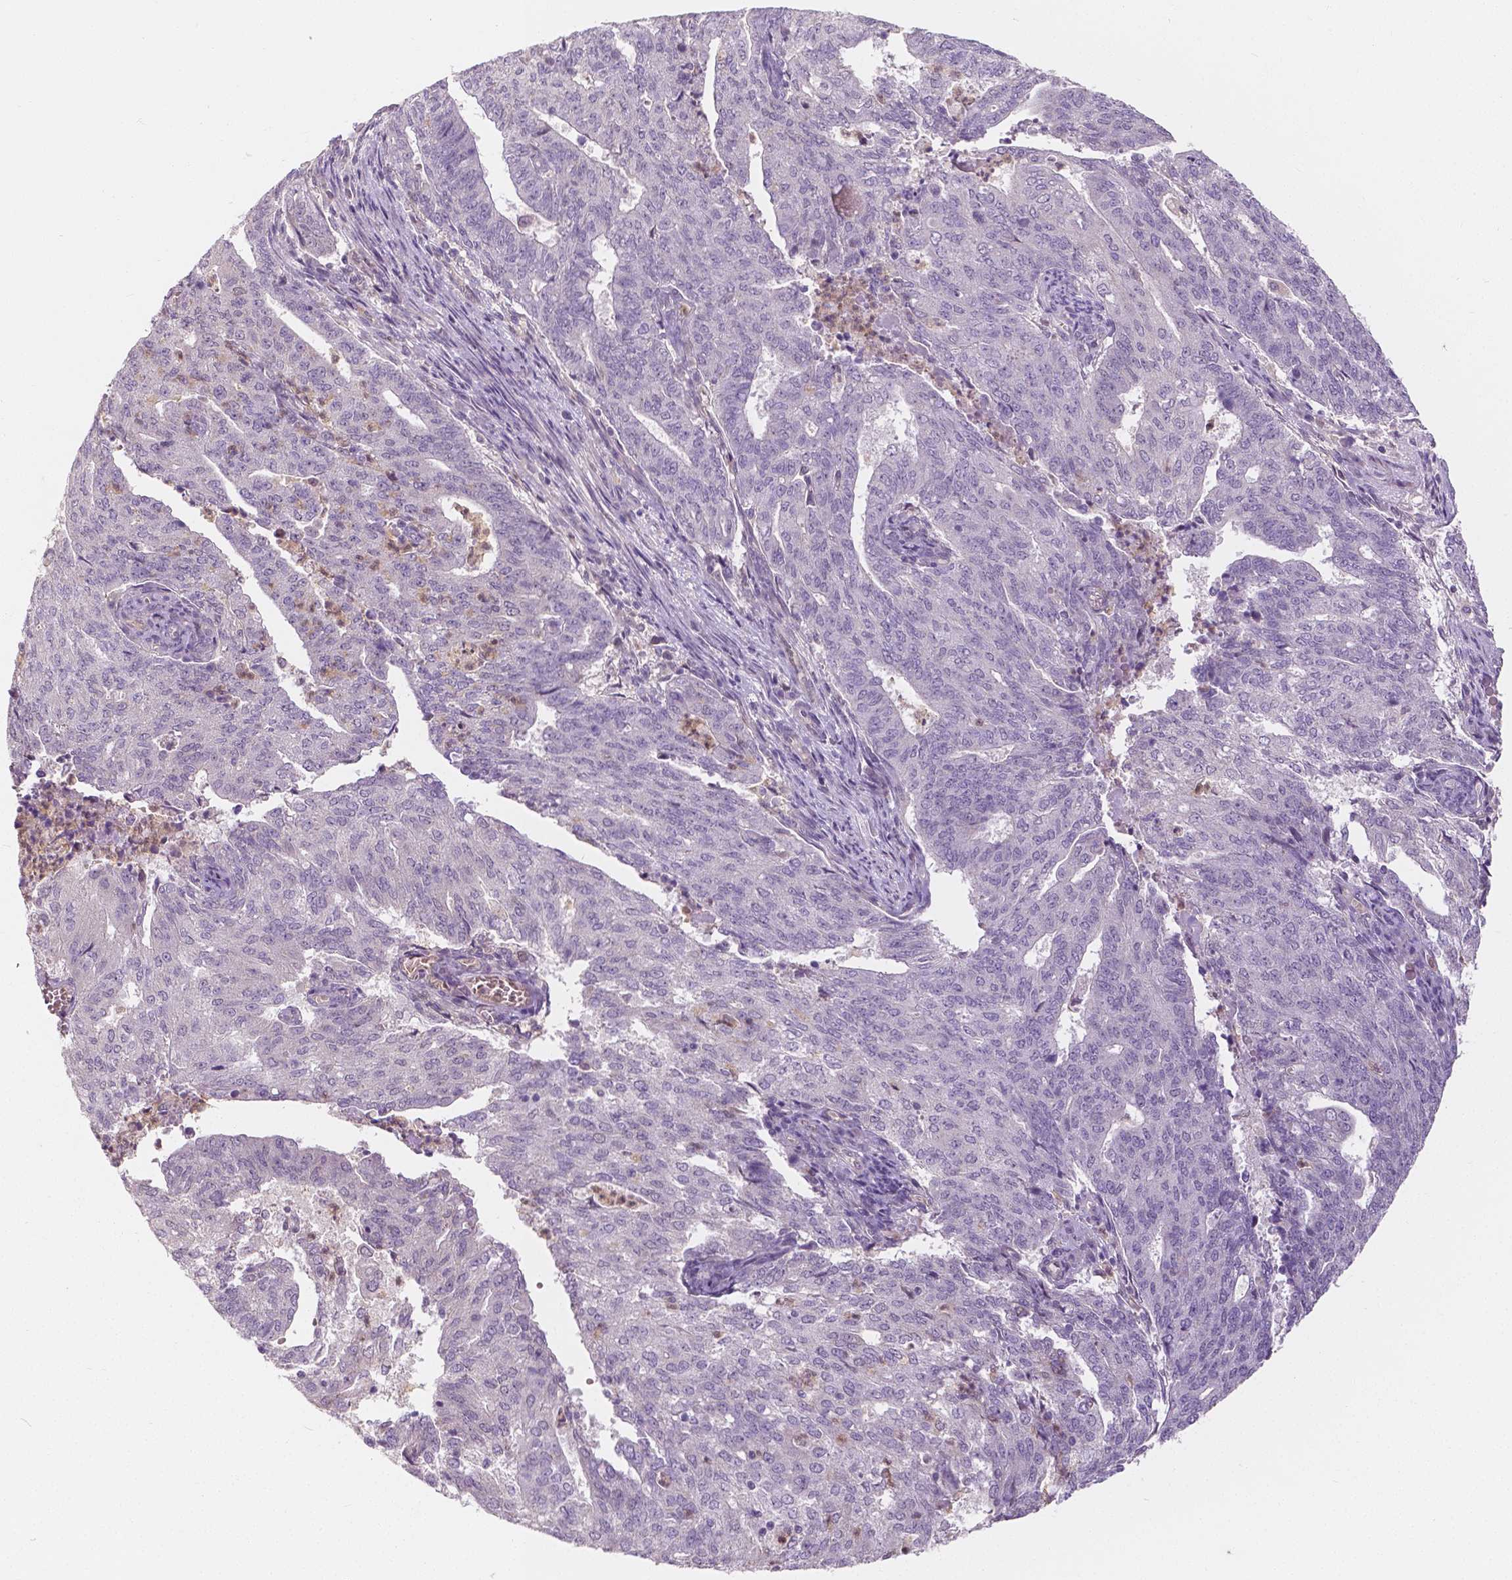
{"staining": {"intensity": "negative", "quantity": "none", "location": "none"}, "tissue": "endometrial cancer", "cell_type": "Tumor cells", "image_type": "cancer", "snomed": [{"axis": "morphology", "description": "Adenocarcinoma, NOS"}, {"axis": "topography", "description": "Endometrium"}], "caption": "Immunohistochemical staining of endometrial adenocarcinoma shows no significant staining in tumor cells.", "gene": "NAPRT", "patient": {"sex": "female", "age": 82}}